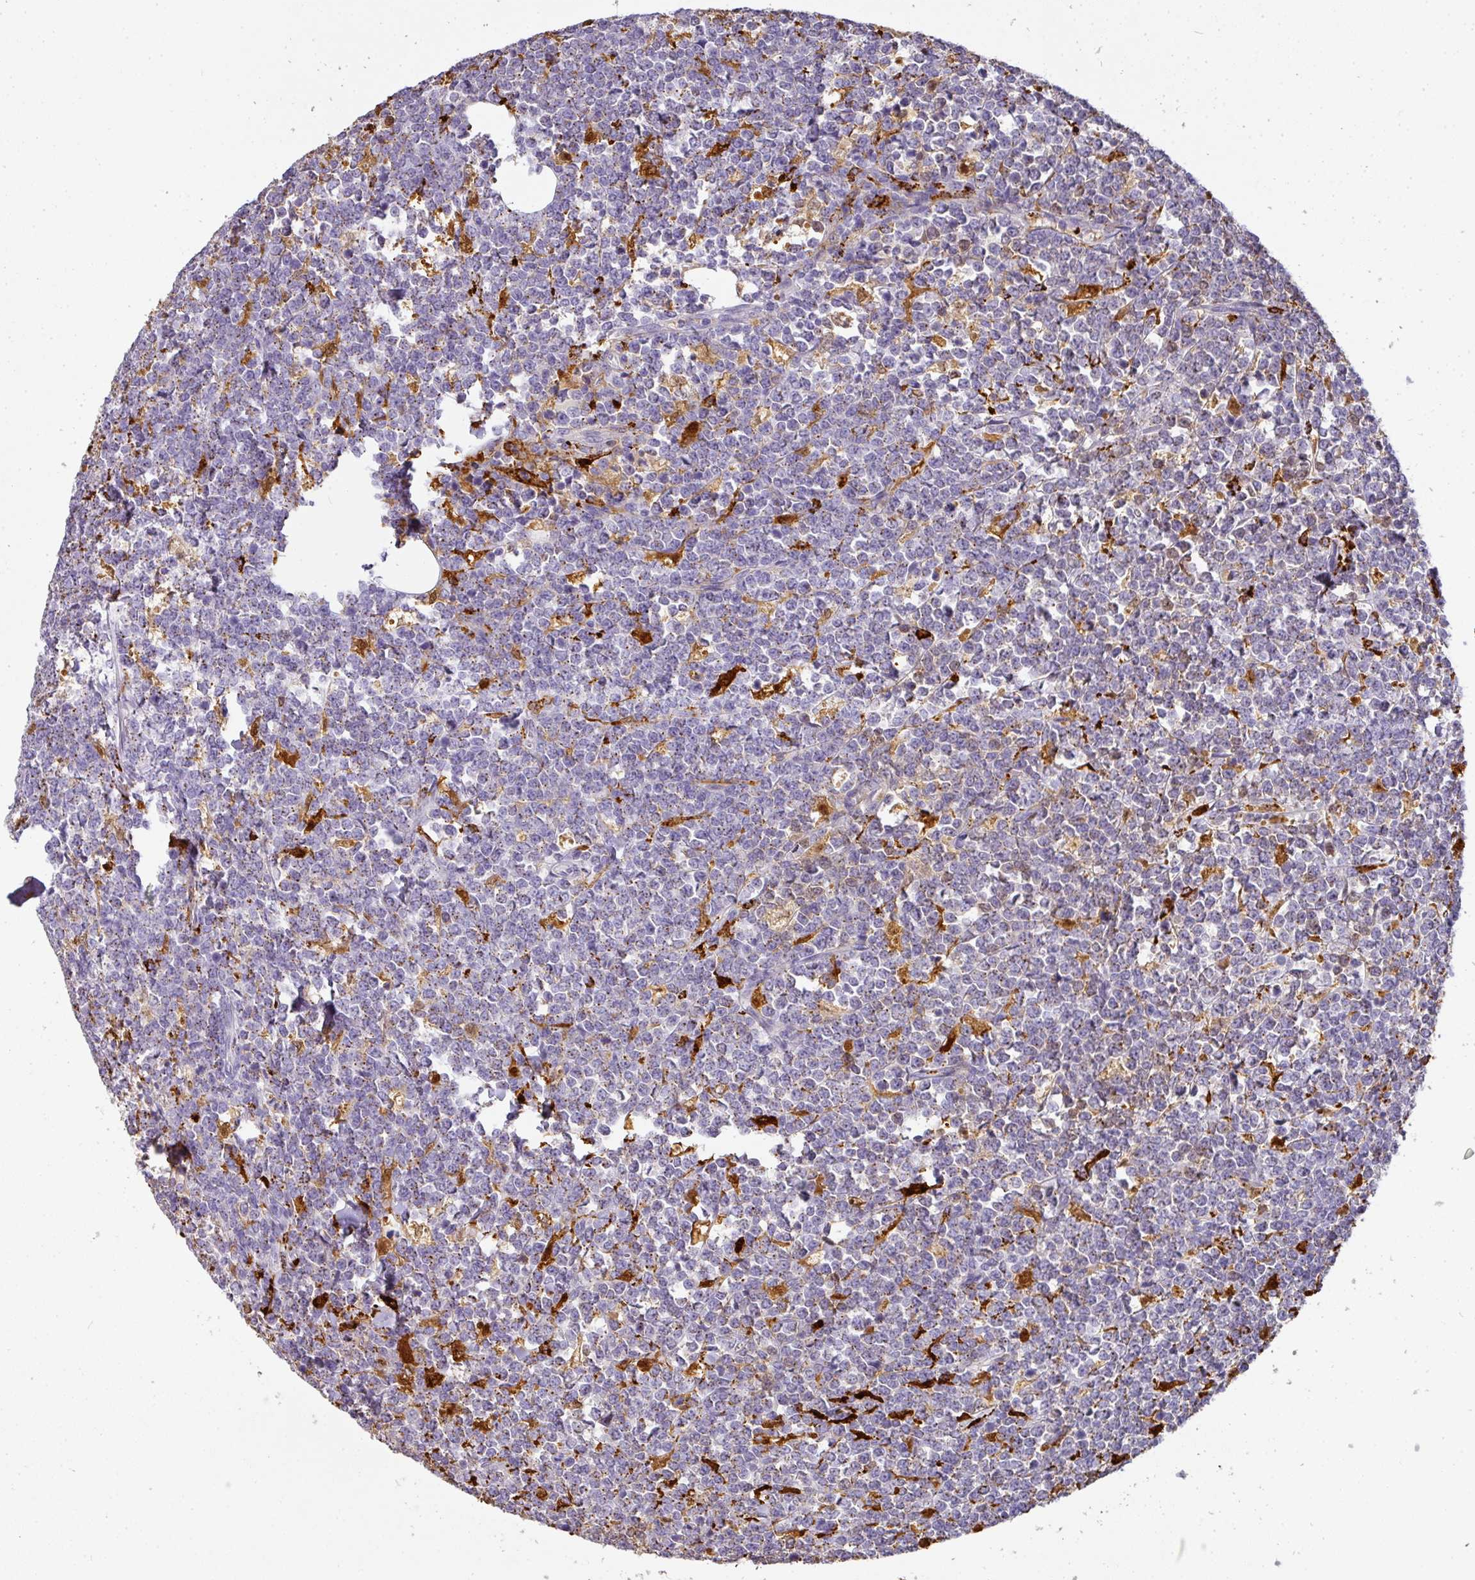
{"staining": {"intensity": "negative", "quantity": "none", "location": "none"}, "tissue": "lymphoma", "cell_type": "Tumor cells", "image_type": "cancer", "snomed": [{"axis": "morphology", "description": "Malignant lymphoma, non-Hodgkin's type, High grade"}, {"axis": "topography", "description": "Small intestine"}, {"axis": "topography", "description": "Colon"}], "caption": "Protein analysis of malignant lymphoma, non-Hodgkin's type (high-grade) shows no significant staining in tumor cells.", "gene": "MMACHC", "patient": {"sex": "male", "age": 8}}